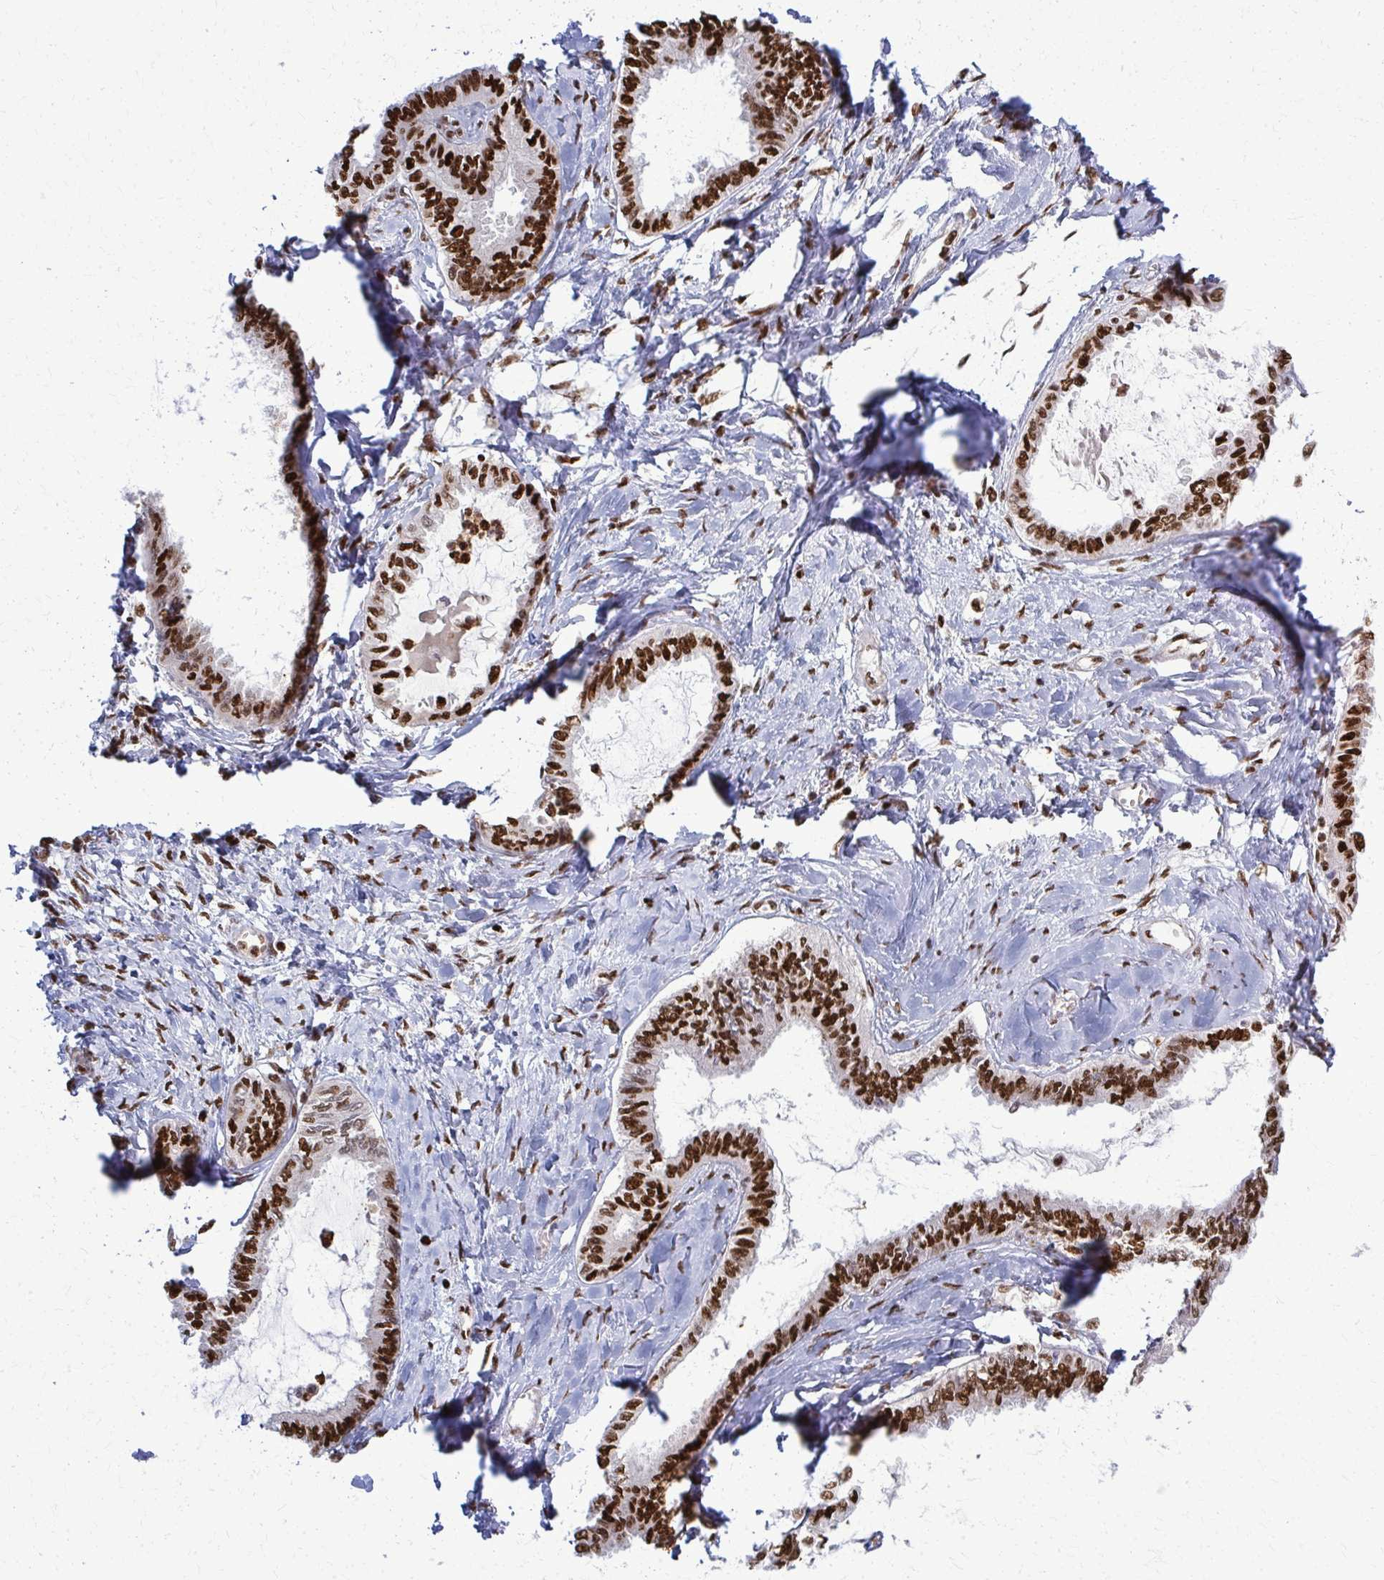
{"staining": {"intensity": "strong", "quantity": ">75%", "location": "nuclear"}, "tissue": "ovarian cancer", "cell_type": "Tumor cells", "image_type": "cancer", "snomed": [{"axis": "morphology", "description": "Carcinoma, endometroid"}, {"axis": "topography", "description": "Ovary"}], "caption": "Immunohistochemistry (IHC) (DAB) staining of human ovarian cancer displays strong nuclear protein positivity in approximately >75% of tumor cells.", "gene": "ZNF559", "patient": {"sex": "female", "age": 70}}